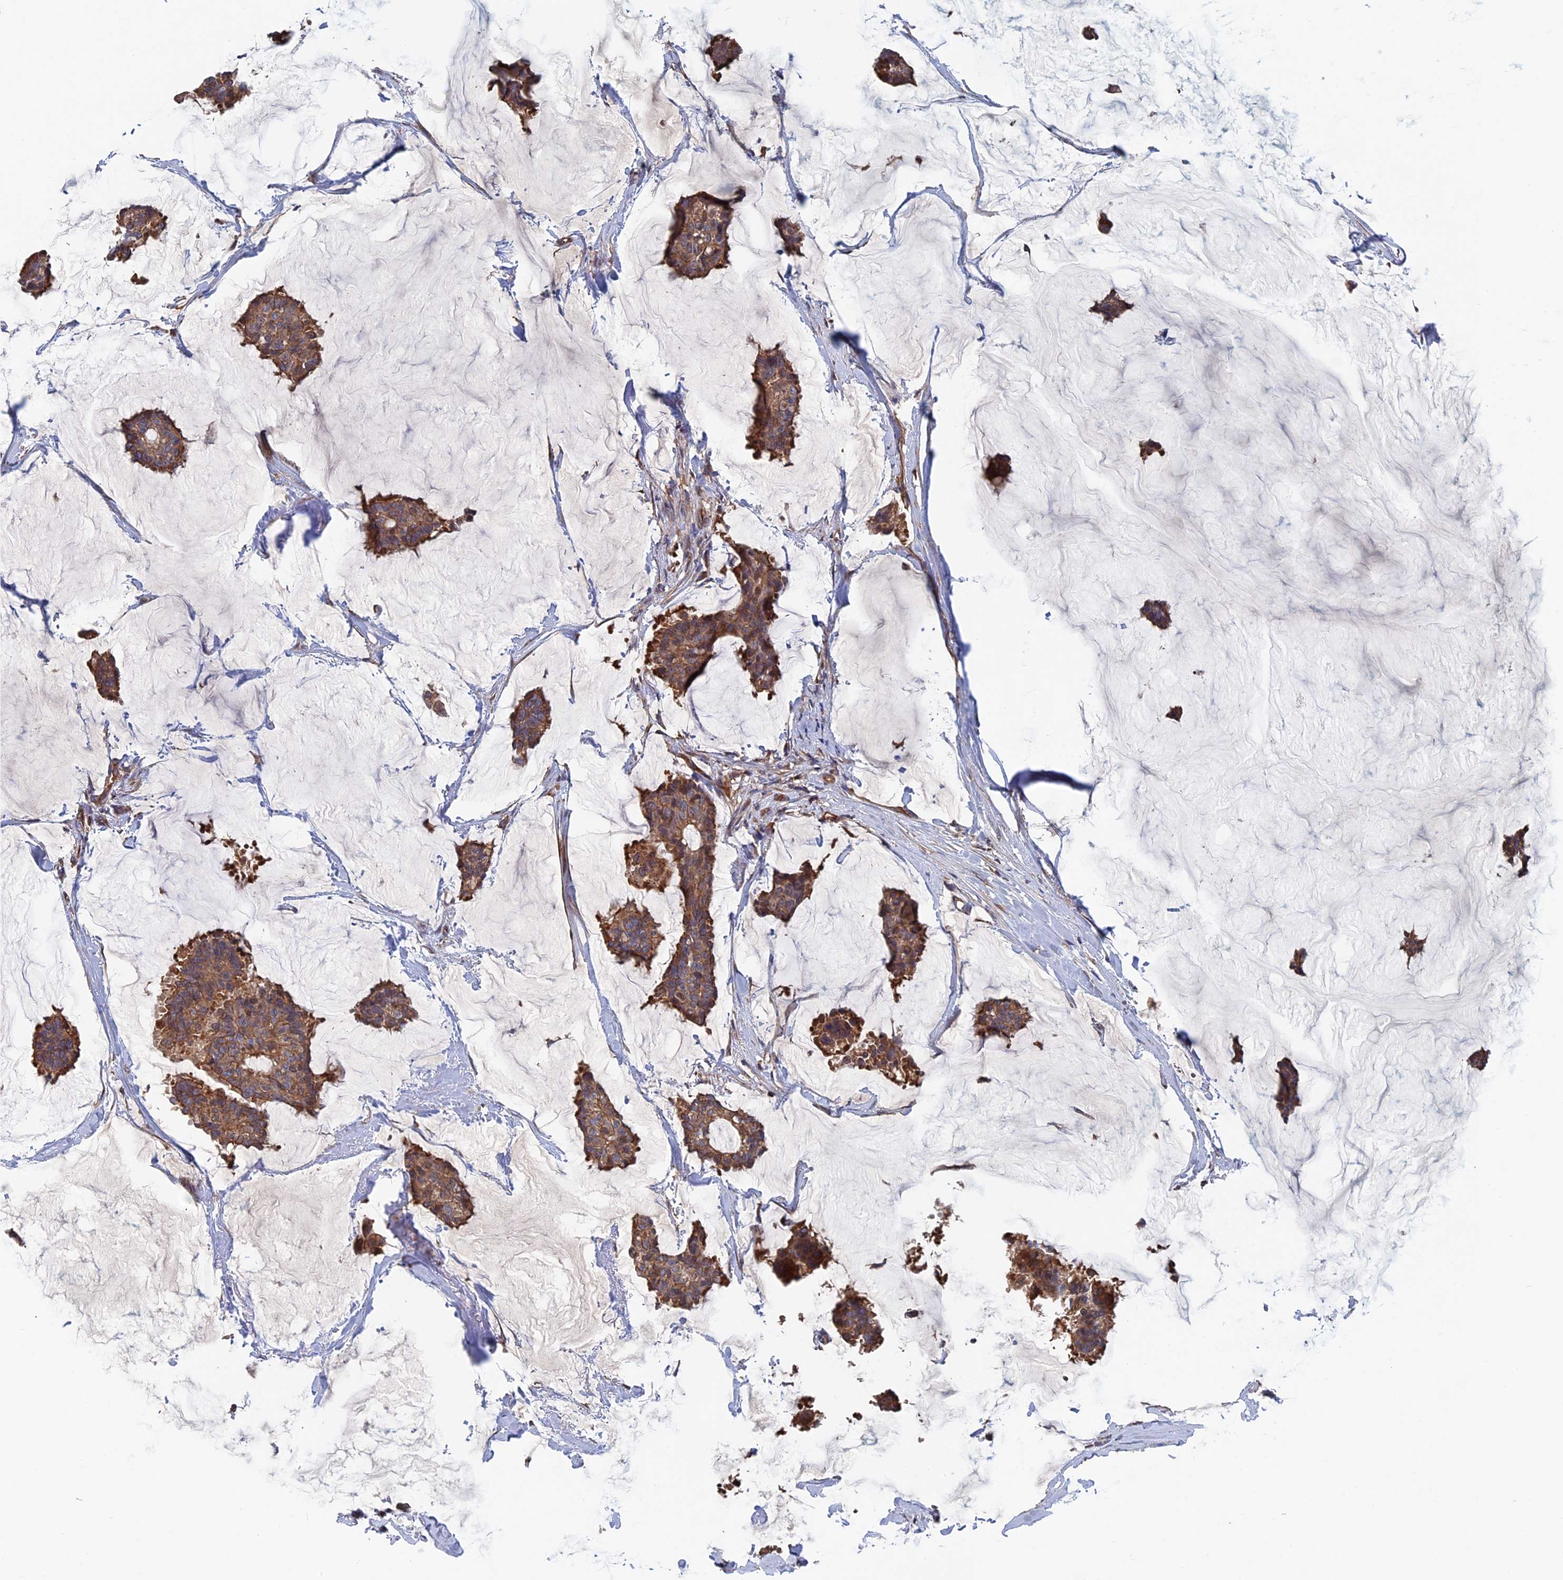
{"staining": {"intensity": "moderate", "quantity": ">75%", "location": "cytoplasmic/membranous"}, "tissue": "breast cancer", "cell_type": "Tumor cells", "image_type": "cancer", "snomed": [{"axis": "morphology", "description": "Duct carcinoma"}, {"axis": "topography", "description": "Breast"}], "caption": "Protein staining by immunohistochemistry exhibits moderate cytoplasmic/membranous expression in approximately >75% of tumor cells in intraductal carcinoma (breast).", "gene": "RPUSD1", "patient": {"sex": "female", "age": 93}}